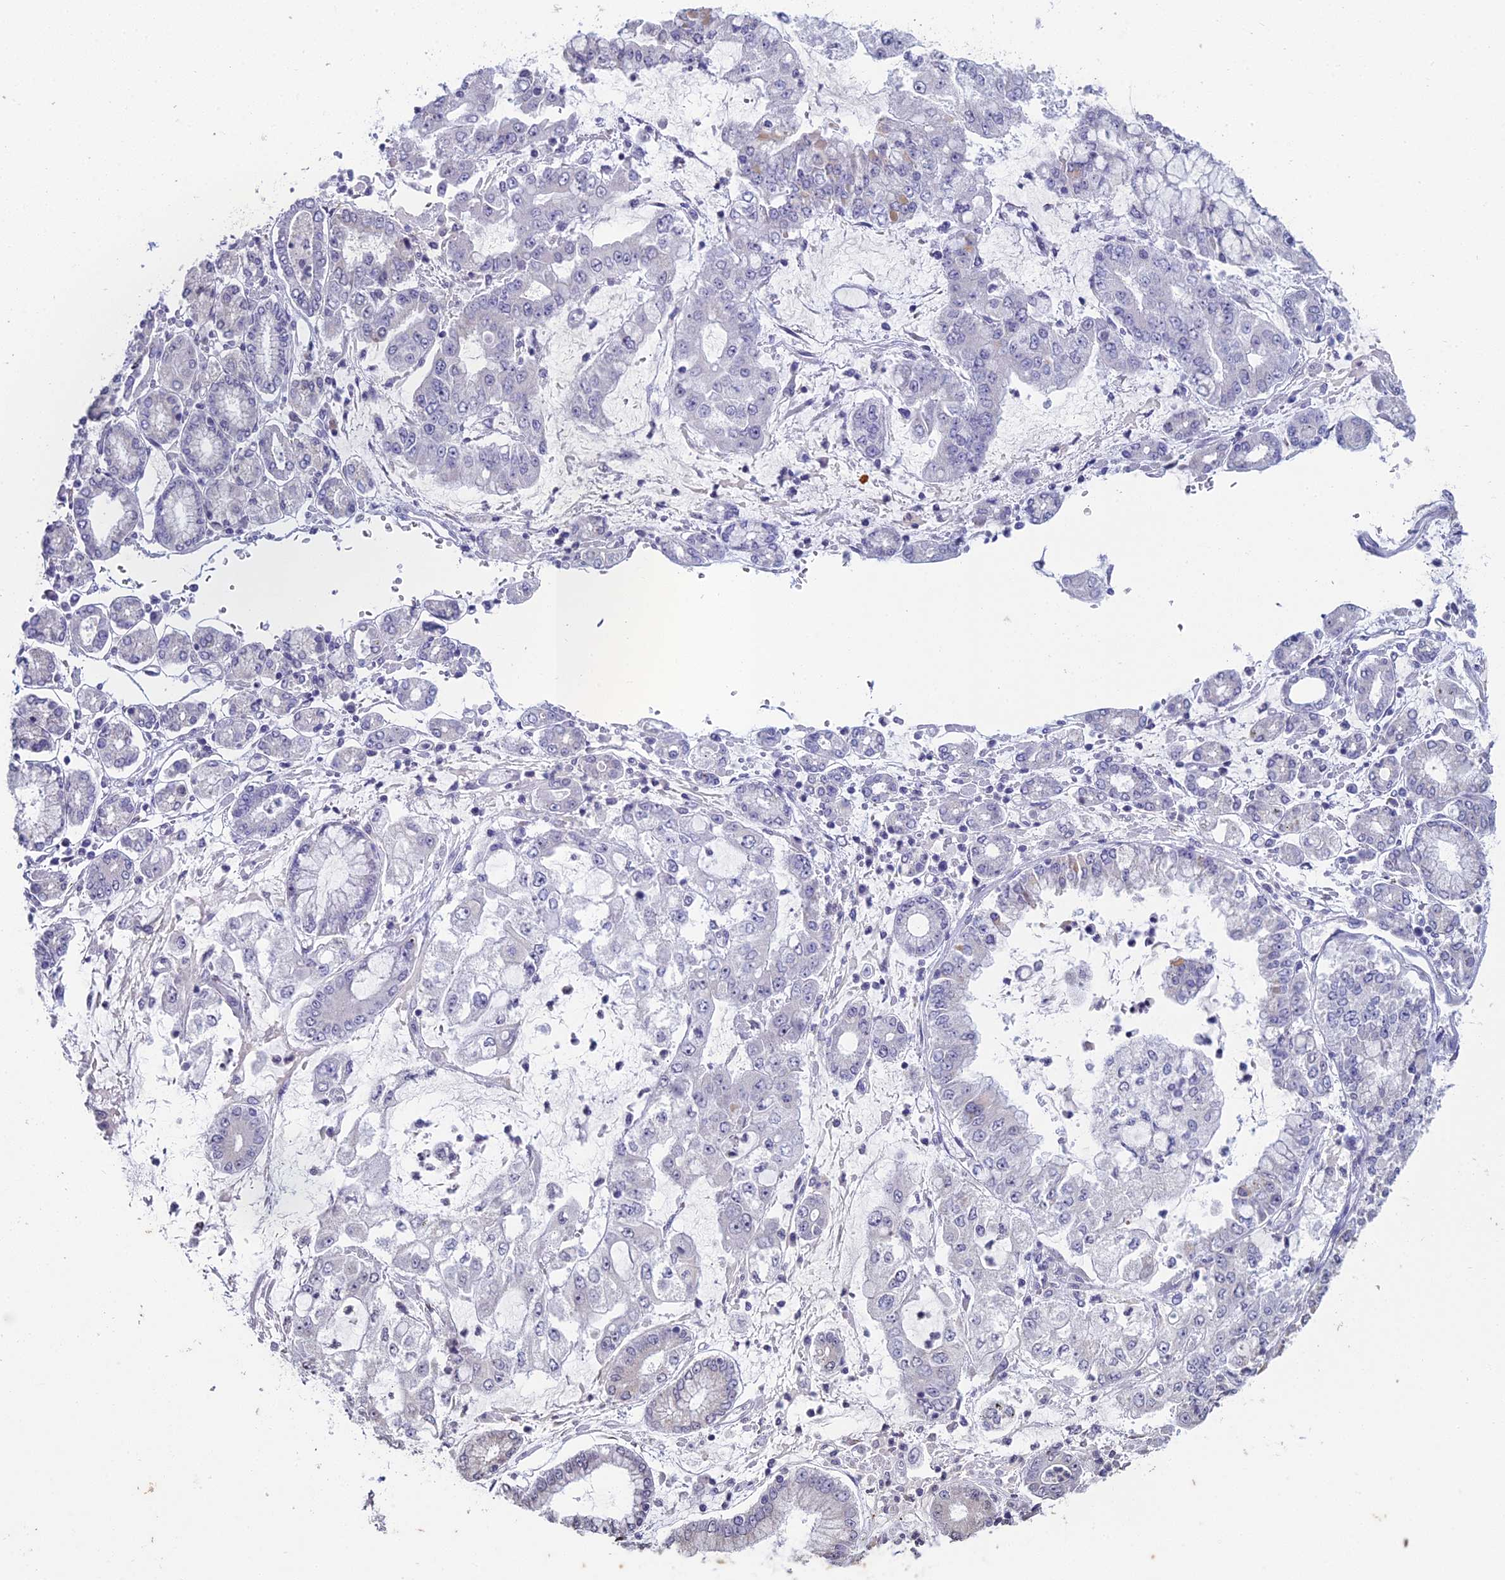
{"staining": {"intensity": "negative", "quantity": "none", "location": "none"}, "tissue": "stomach cancer", "cell_type": "Tumor cells", "image_type": "cancer", "snomed": [{"axis": "morphology", "description": "Adenocarcinoma, NOS"}, {"axis": "topography", "description": "Stomach"}], "caption": "This image is of stomach adenocarcinoma stained with immunohistochemistry (IHC) to label a protein in brown with the nuclei are counter-stained blue. There is no expression in tumor cells.", "gene": "PRR22", "patient": {"sex": "male", "age": 76}}